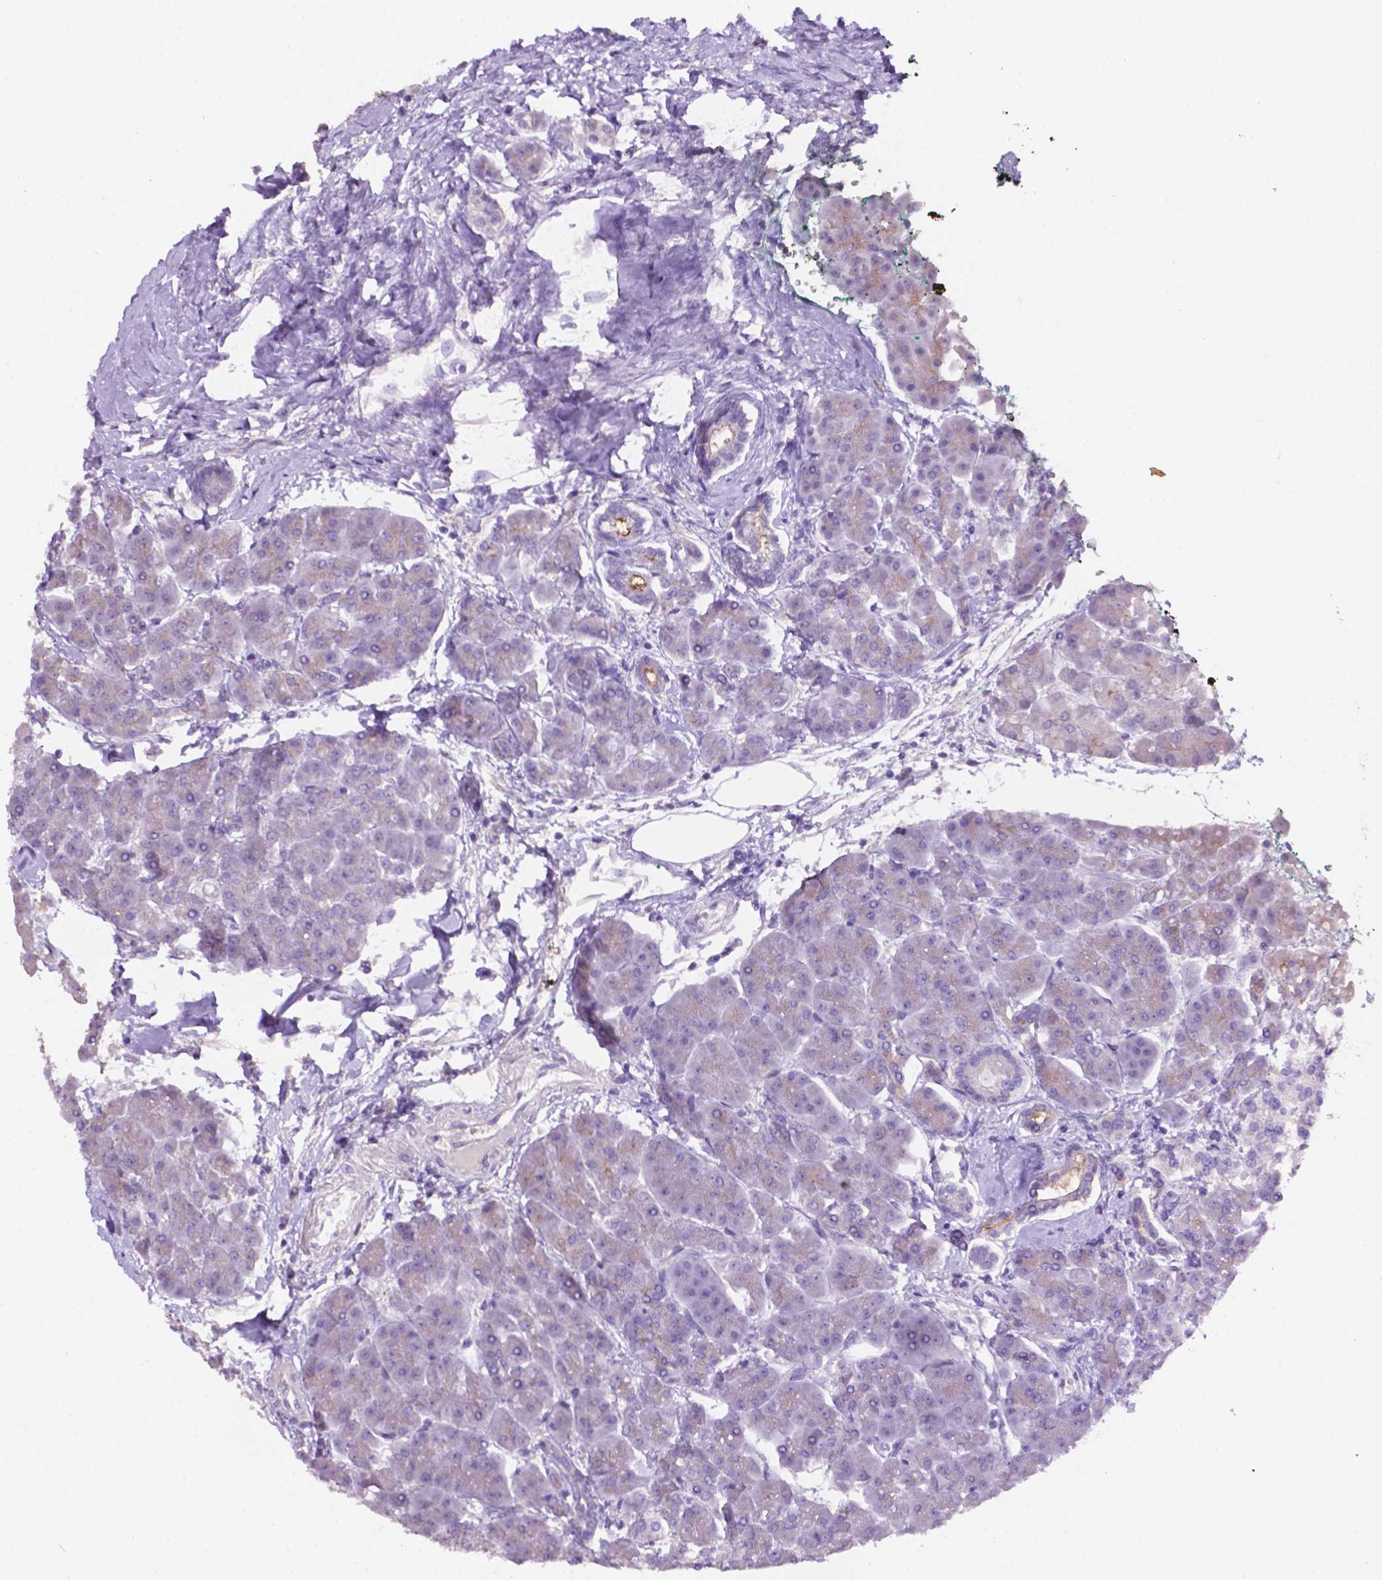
{"staining": {"intensity": "moderate", "quantity": "<25%", "location": "cytoplasmic/membranous"}, "tissue": "pancreas", "cell_type": "Exocrine glandular cells", "image_type": "normal", "snomed": [{"axis": "morphology", "description": "Normal tissue, NOS"}, {"axis": "topography", "description": "Adipose tissue"}, {"axis": "topography", "description": "Pancreas"}, {"axis": "topography", "description": "Peripheral nerve tissue"}], "caption": "This photomicrograph shows immunohistochemistry (IHC) staining of normal pancreas, with low moderate cytoplasmic/membranous expression in about <25% of exocrine glandular cells.", "gene": "PRPS2", "patient": {"sex": "female", "age": 58}}